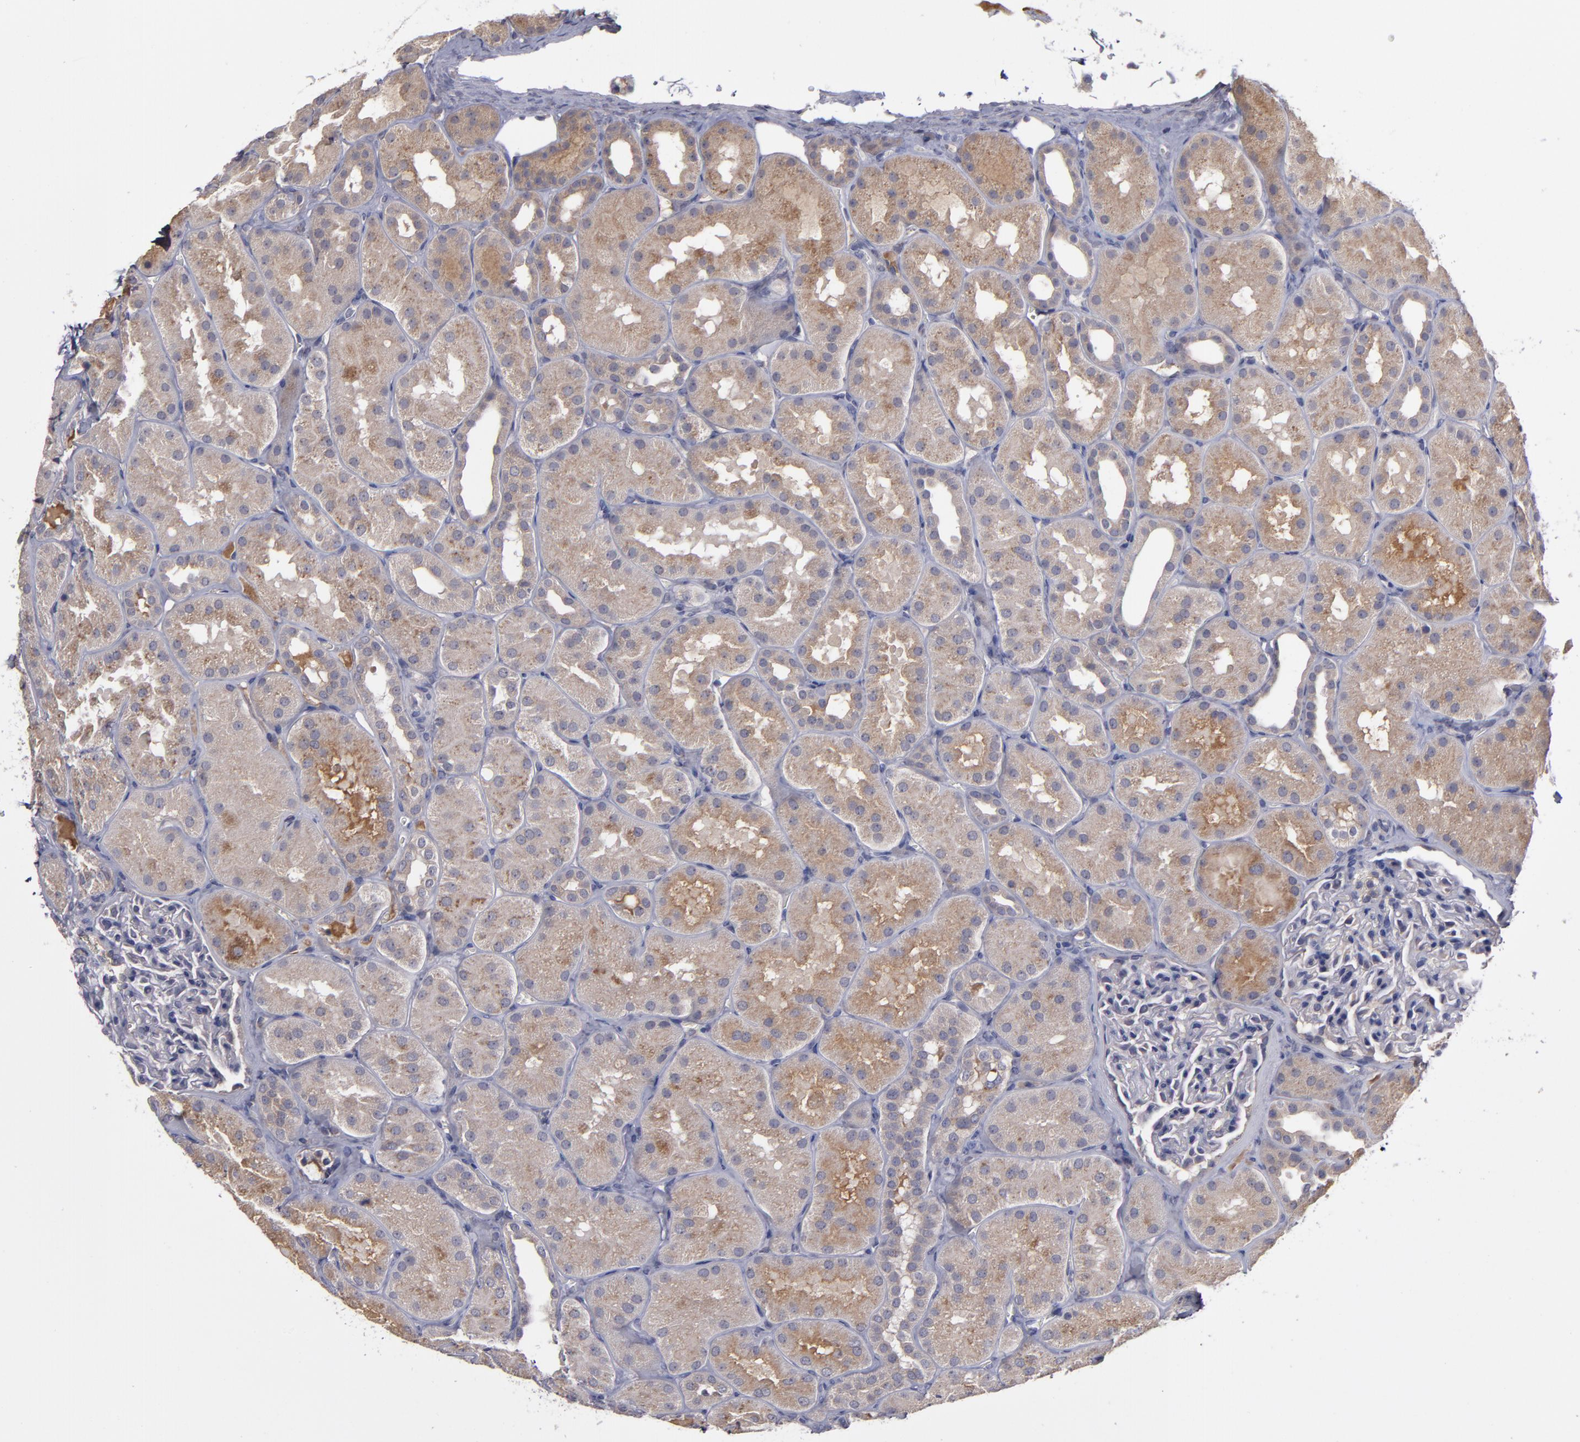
{"staining": {"intensity": "negative", "quantity": "none", "location": "none"}, "tissue": "kidney", "cell_type": "Cells in glomeruli", "image_type": "normal", "snomed": [{"axis": "morphology", "description": "Normal tissue, NOS"}, {"axis": "topography", "description": "Kidney"}], "caption": "Cells in glomeruli show no significant protein expression in benign kidney. The staining is performed using DAB (3,3'-diaminobenzidine) brown chromogen with nuclei counter-stained in using hematoxylin.", "gene": "MMP11", "patient": {"sex": "male", "age": 28}}